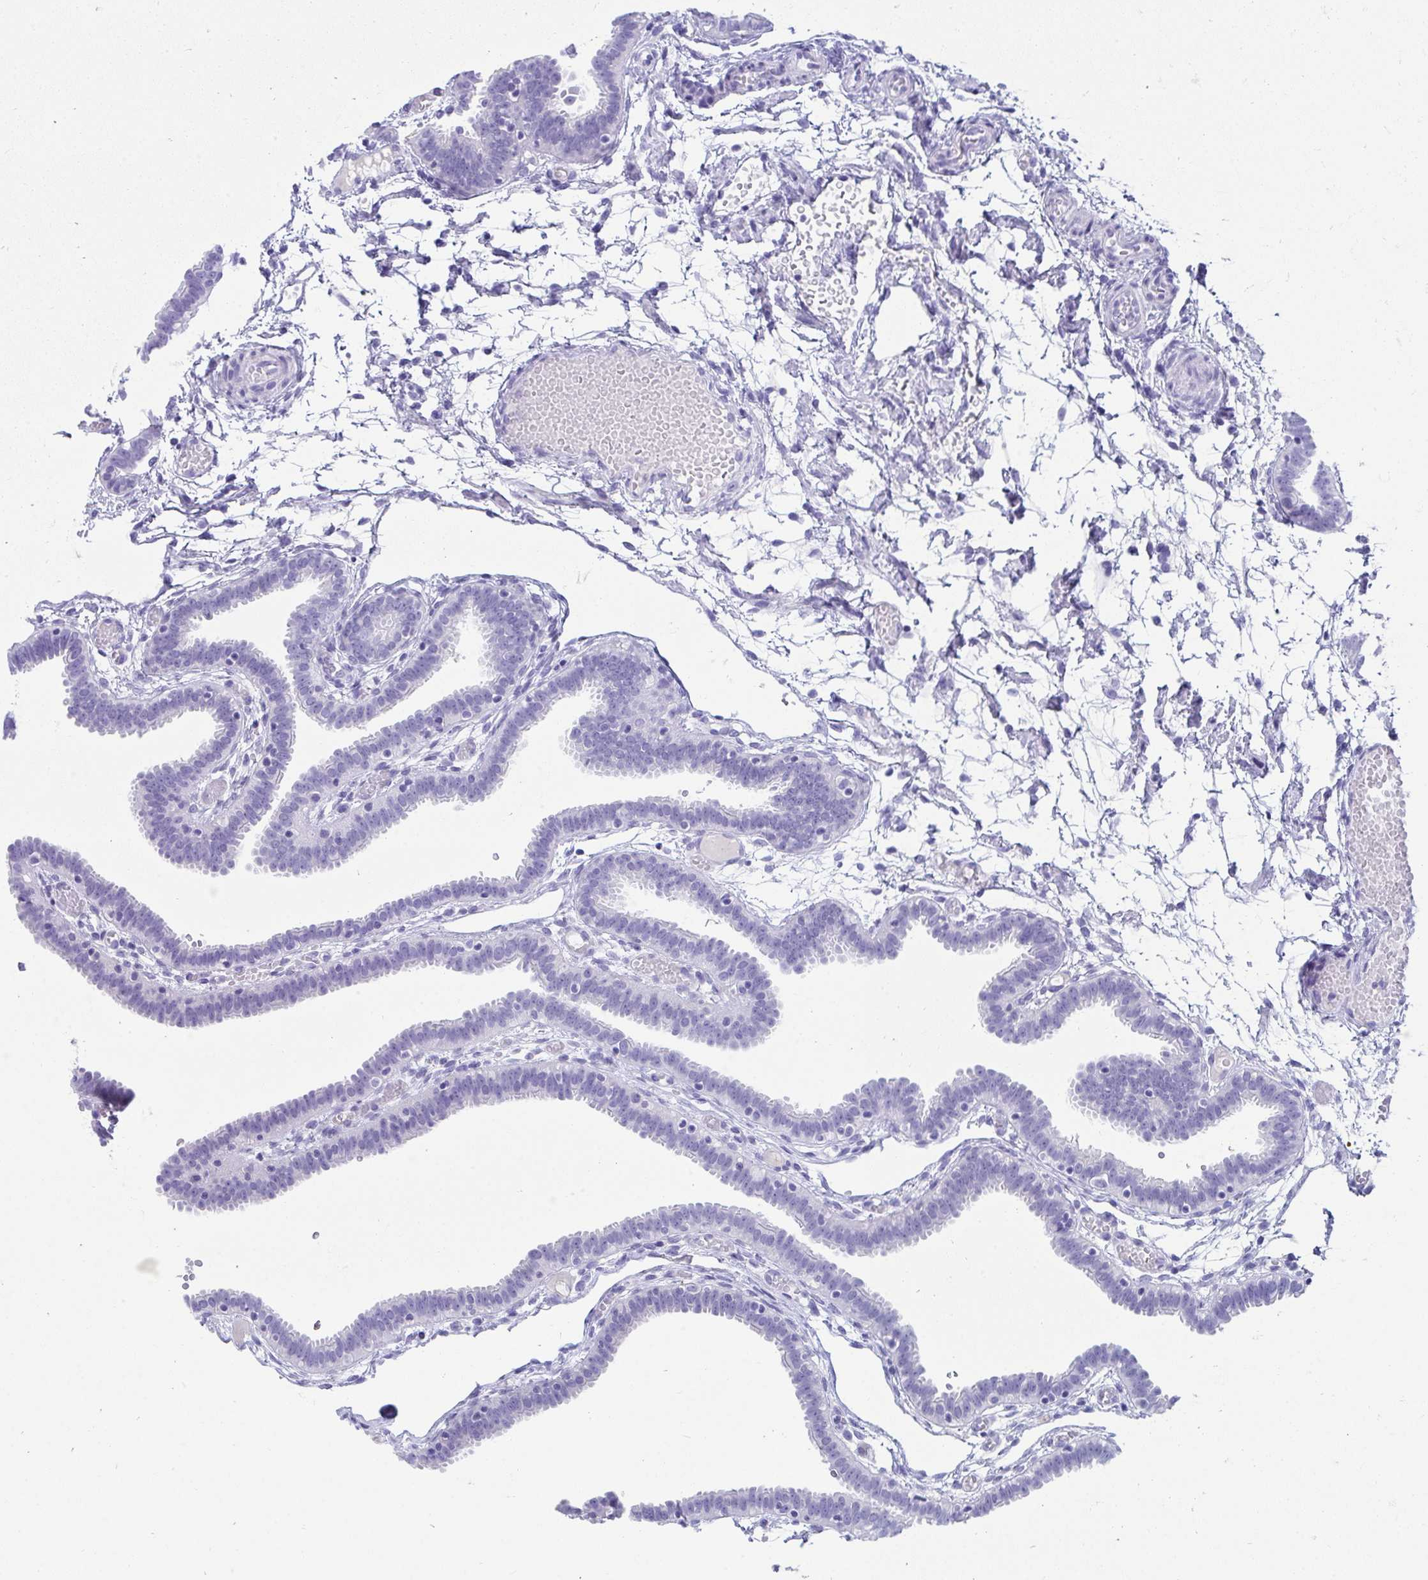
{"staining": {"intensity": "negative", "quantity": "none", "location": "none"}, "tissue": "fallopian tube", "cell_type": "Glandular cells", "image_type": "normal", "snomed": [{"axis": "morphology", "description": "Normal tissue, NOS"}, {"axis": "topography", "description": "Fallopian tube"}], "caption": "The immunohistochemistry histopathology image has no significant positivity in glandular cells of fallopian tube.", "gene": "SEC14L3", "patient": {"sex": "female", "age": 37}}